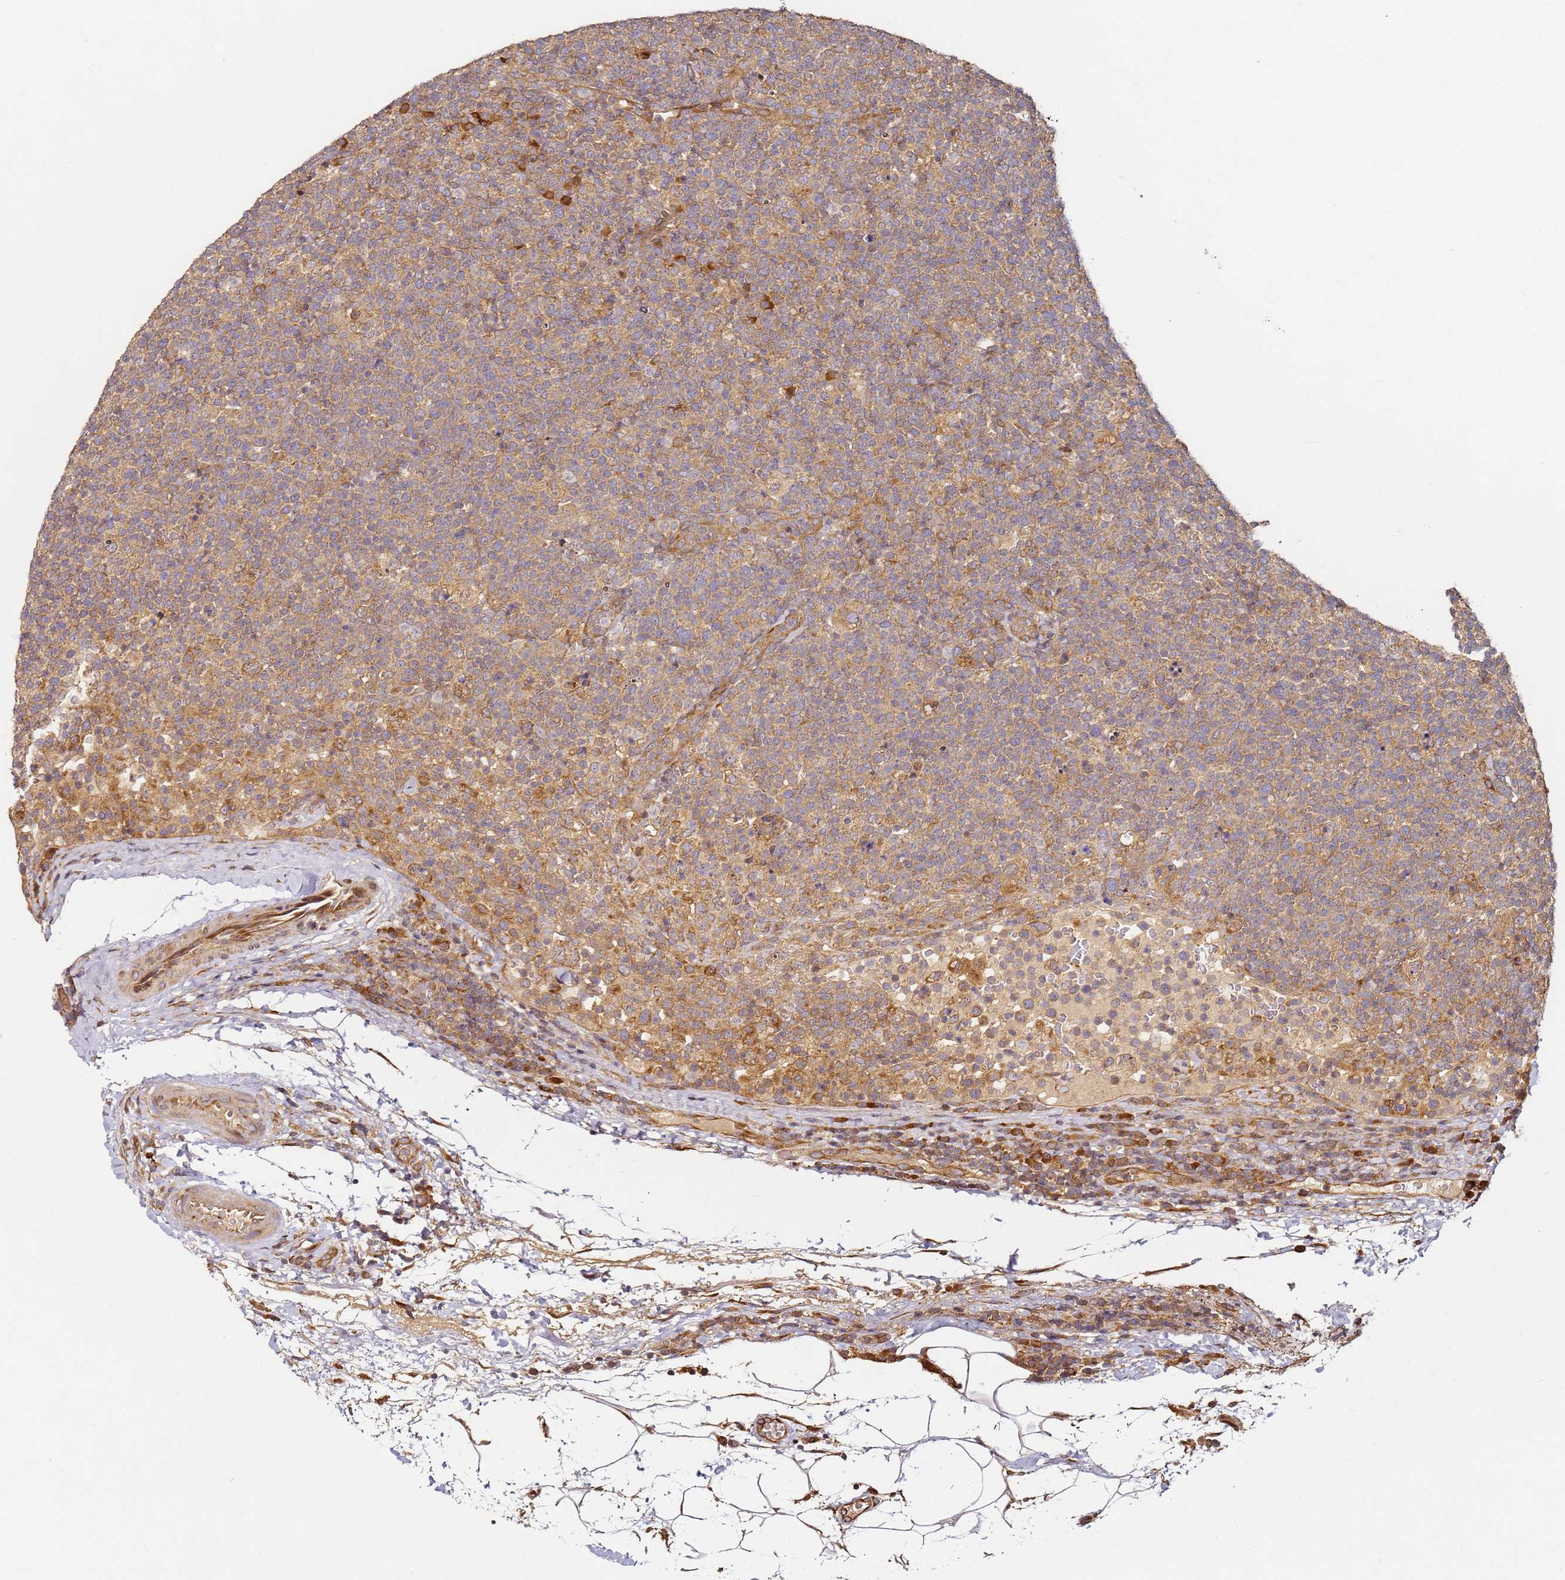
{"staining": {"intensity": "moderate", "quantity": "<25%", "location": "cytoplasmic/membranous"}, "tissue": "lymphoma", "cell_type": "Tumor cells", "image_type": "cancer", "snomed": [{"axis": "morphology", "description": "Malignant lymphoma, non-Hodgkin's type, High grade"}, {"axis": "topography", "description": "Lymph node"}], "caption": "Immunohistochemistry image of human lymphoma stained for a protein (brown), which displays low levels of moderate cytoplasmic/membranous staining in approximately <25% of tumor cells.", "gene": "RPS3A", "patient": {"sex": "male", "age": 61}}